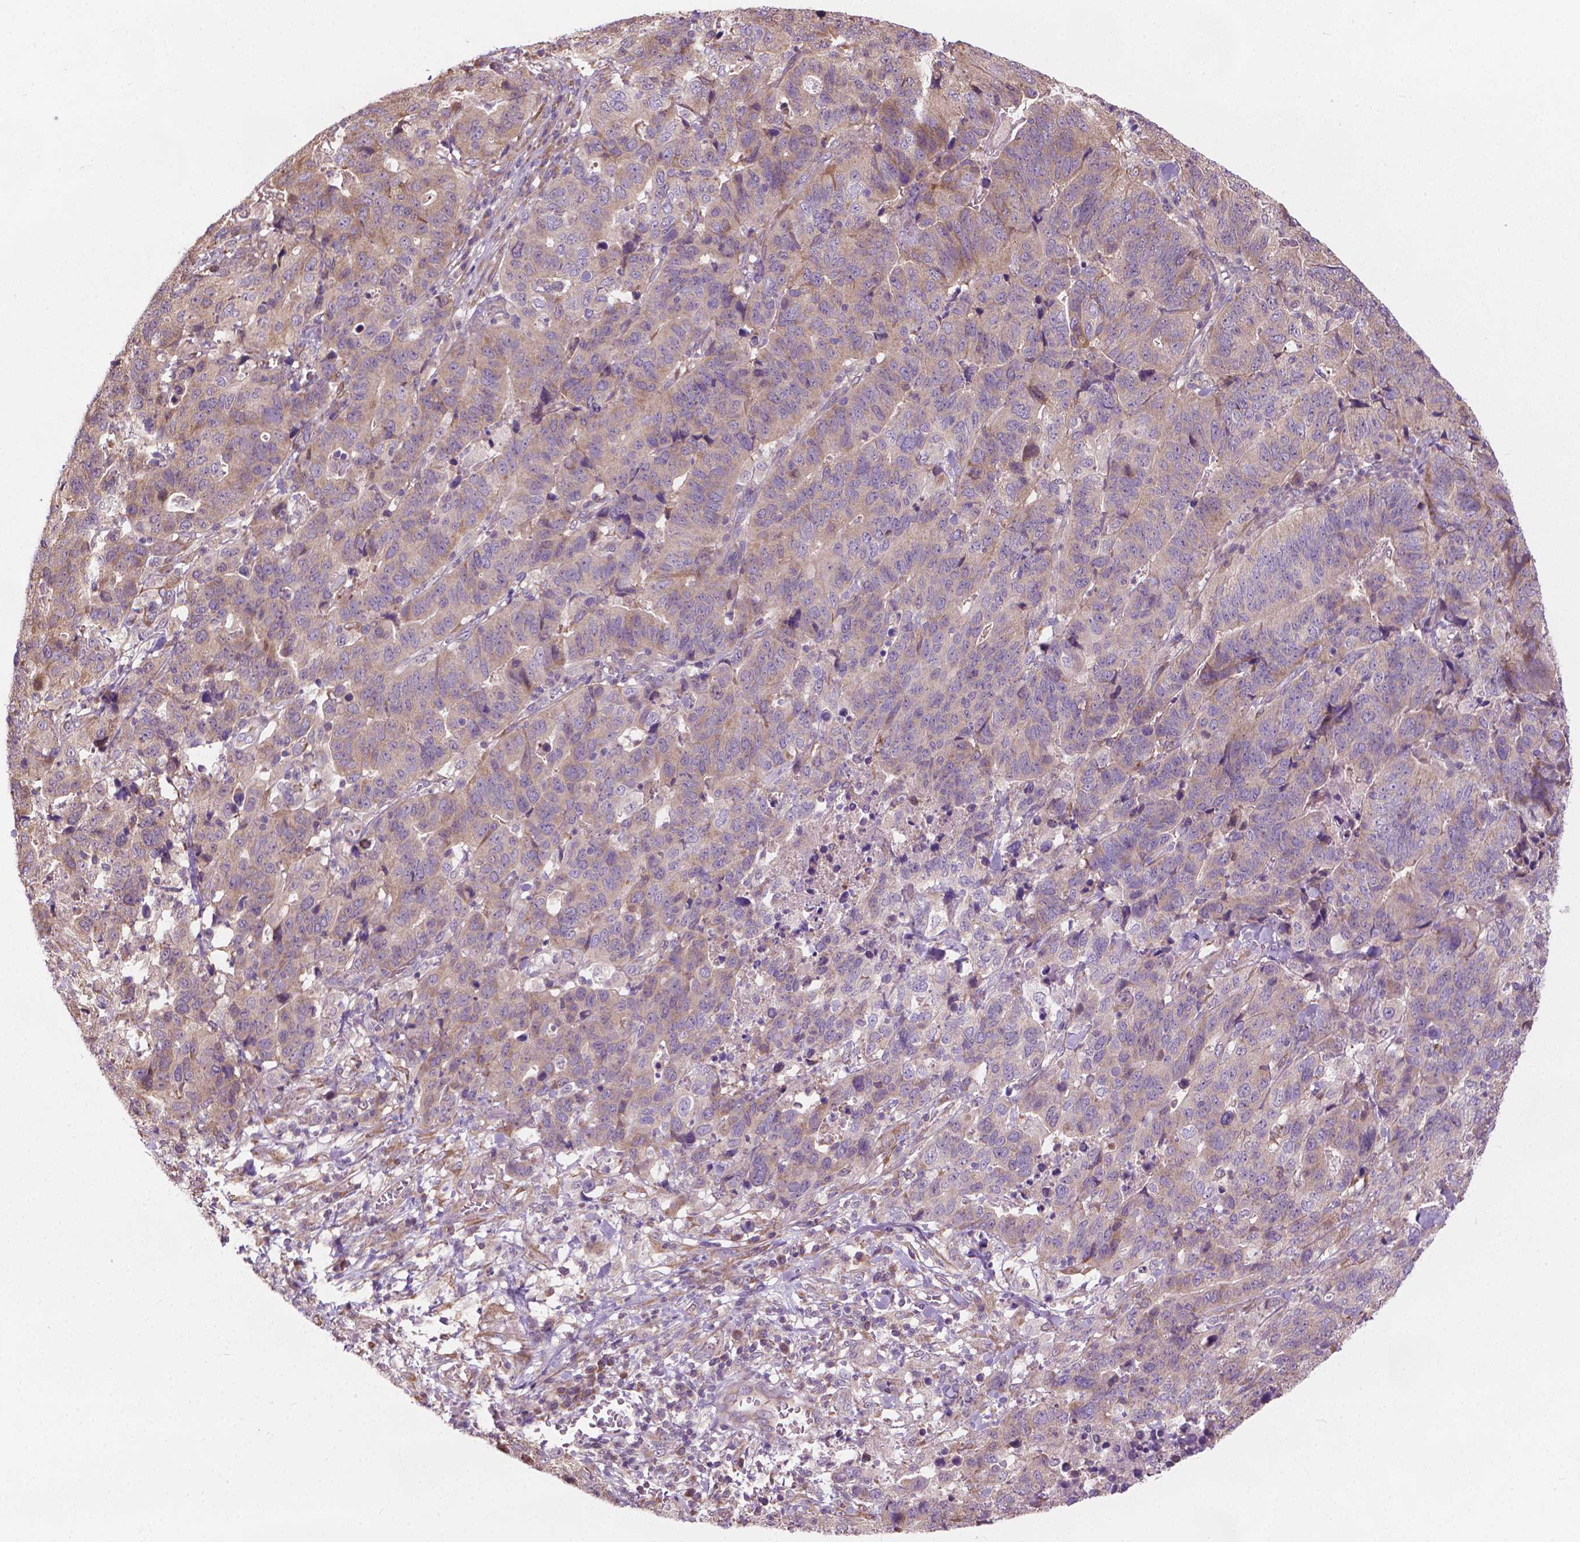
{"staining": {"intensity": "weak", "quantity": "<25%", "location": "cytoplasmic/membranous"}, "tissue": "stomach cancer", "cell_type": "Tumor cells", "image_type": "cancer", "snomed": [{"axis": "morphology", "description": "Adenocarcinoma, NOS"}, {"axis": "topography", "description": "Stomach, upper"}], "caption": "This is a image of immunohistochemistry staining of adenocarcinoma (stomach), which shows no staining in tumor cells. (DAB immunohistochemistry (IHC), high magnification).", "gene": "NUDT1", "patient": {"sex": "female", "age": 67}}